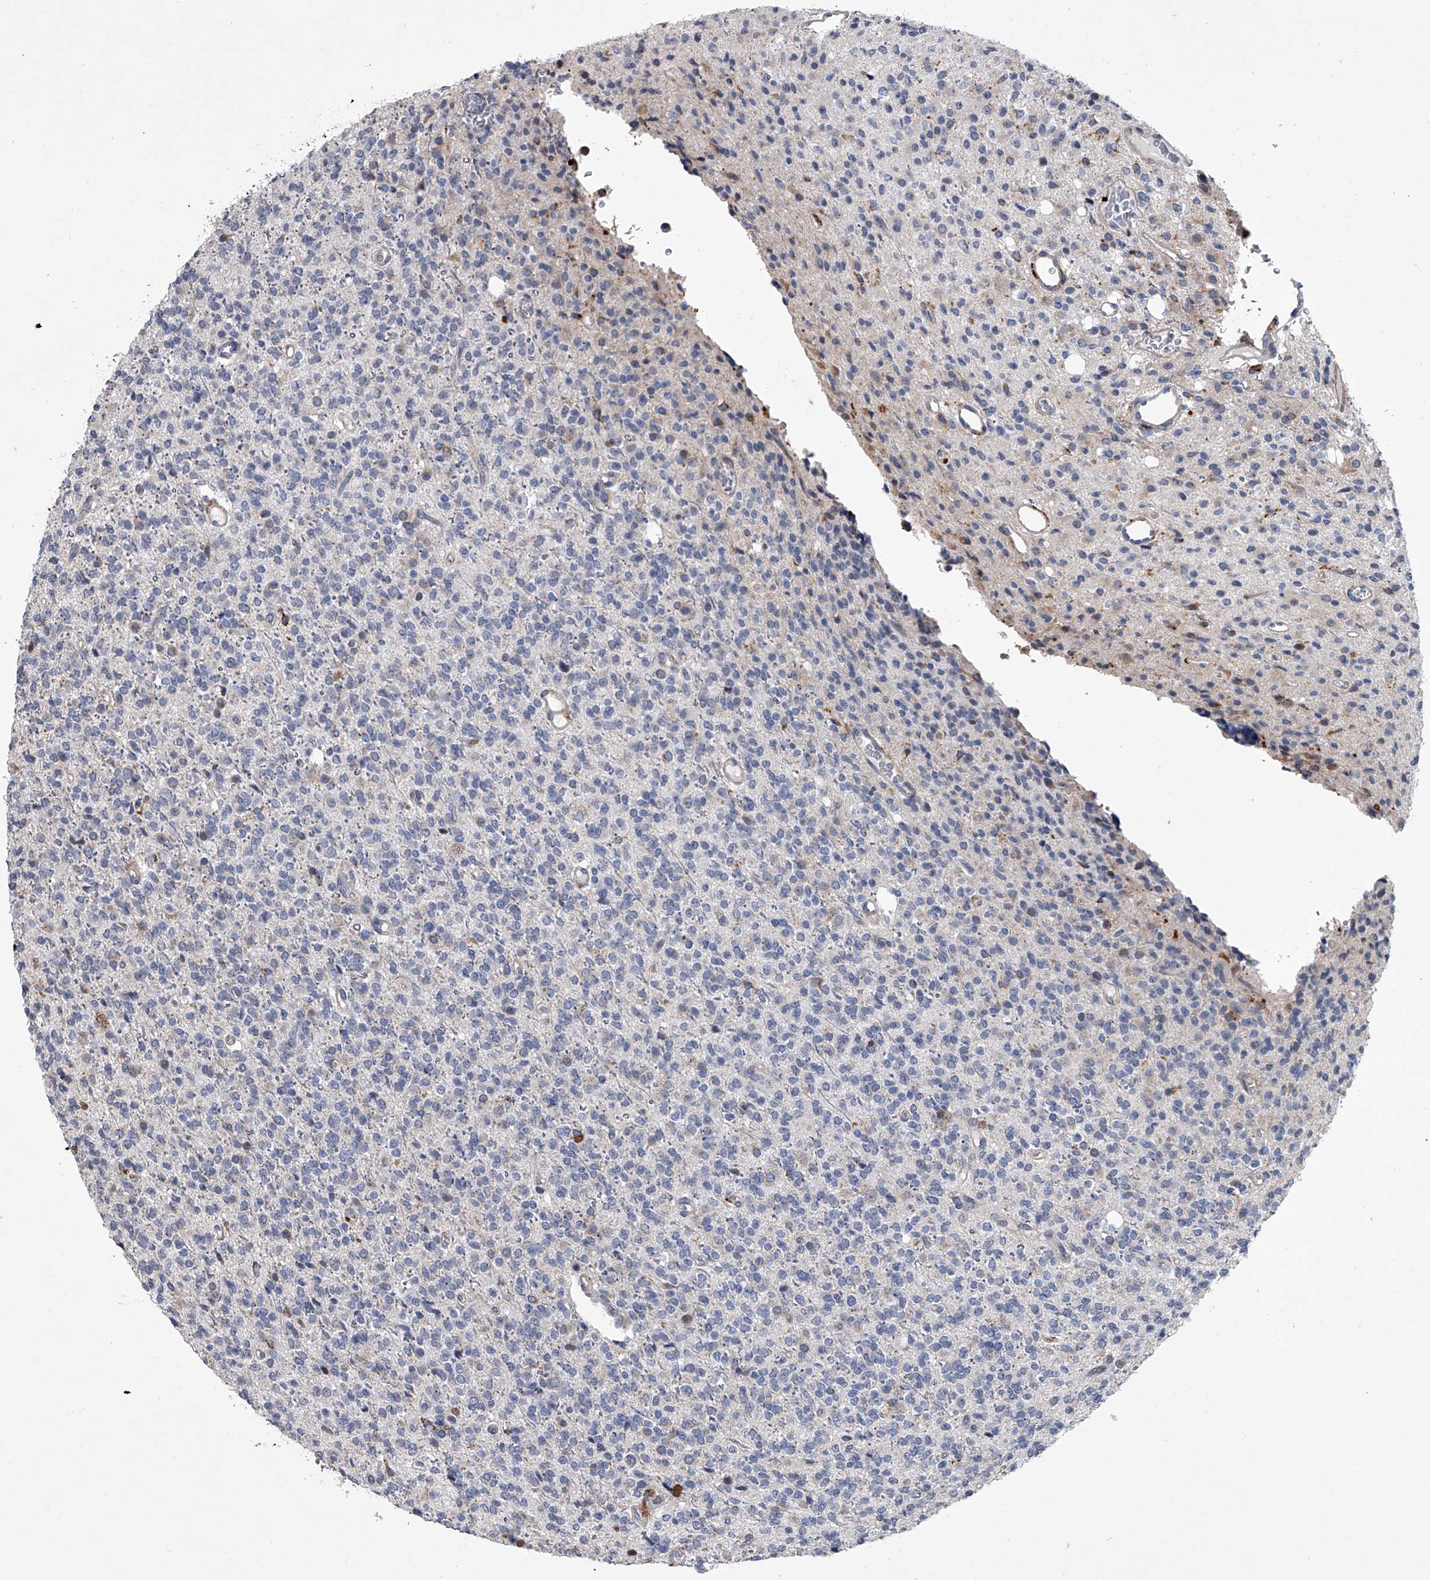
{"staining": {"intensity": "negative", "quantity": "none", "location": "none"}, "tissue": "glioma", "cell_type": "Tumor cells", "image_type": "cancer", "snomed": [{"axis": "morphology", "description": "Glioma, malignant, High grade"}, {"axis": "topography", "description": "Brain"}], "caption": "This is an immunohistochemistry photomicrograph of human malignant glioma (high-grade). There is no expression in tumor cells.", "gene": "TRIM8", "patient": {"sex": "male", "age": 34}}